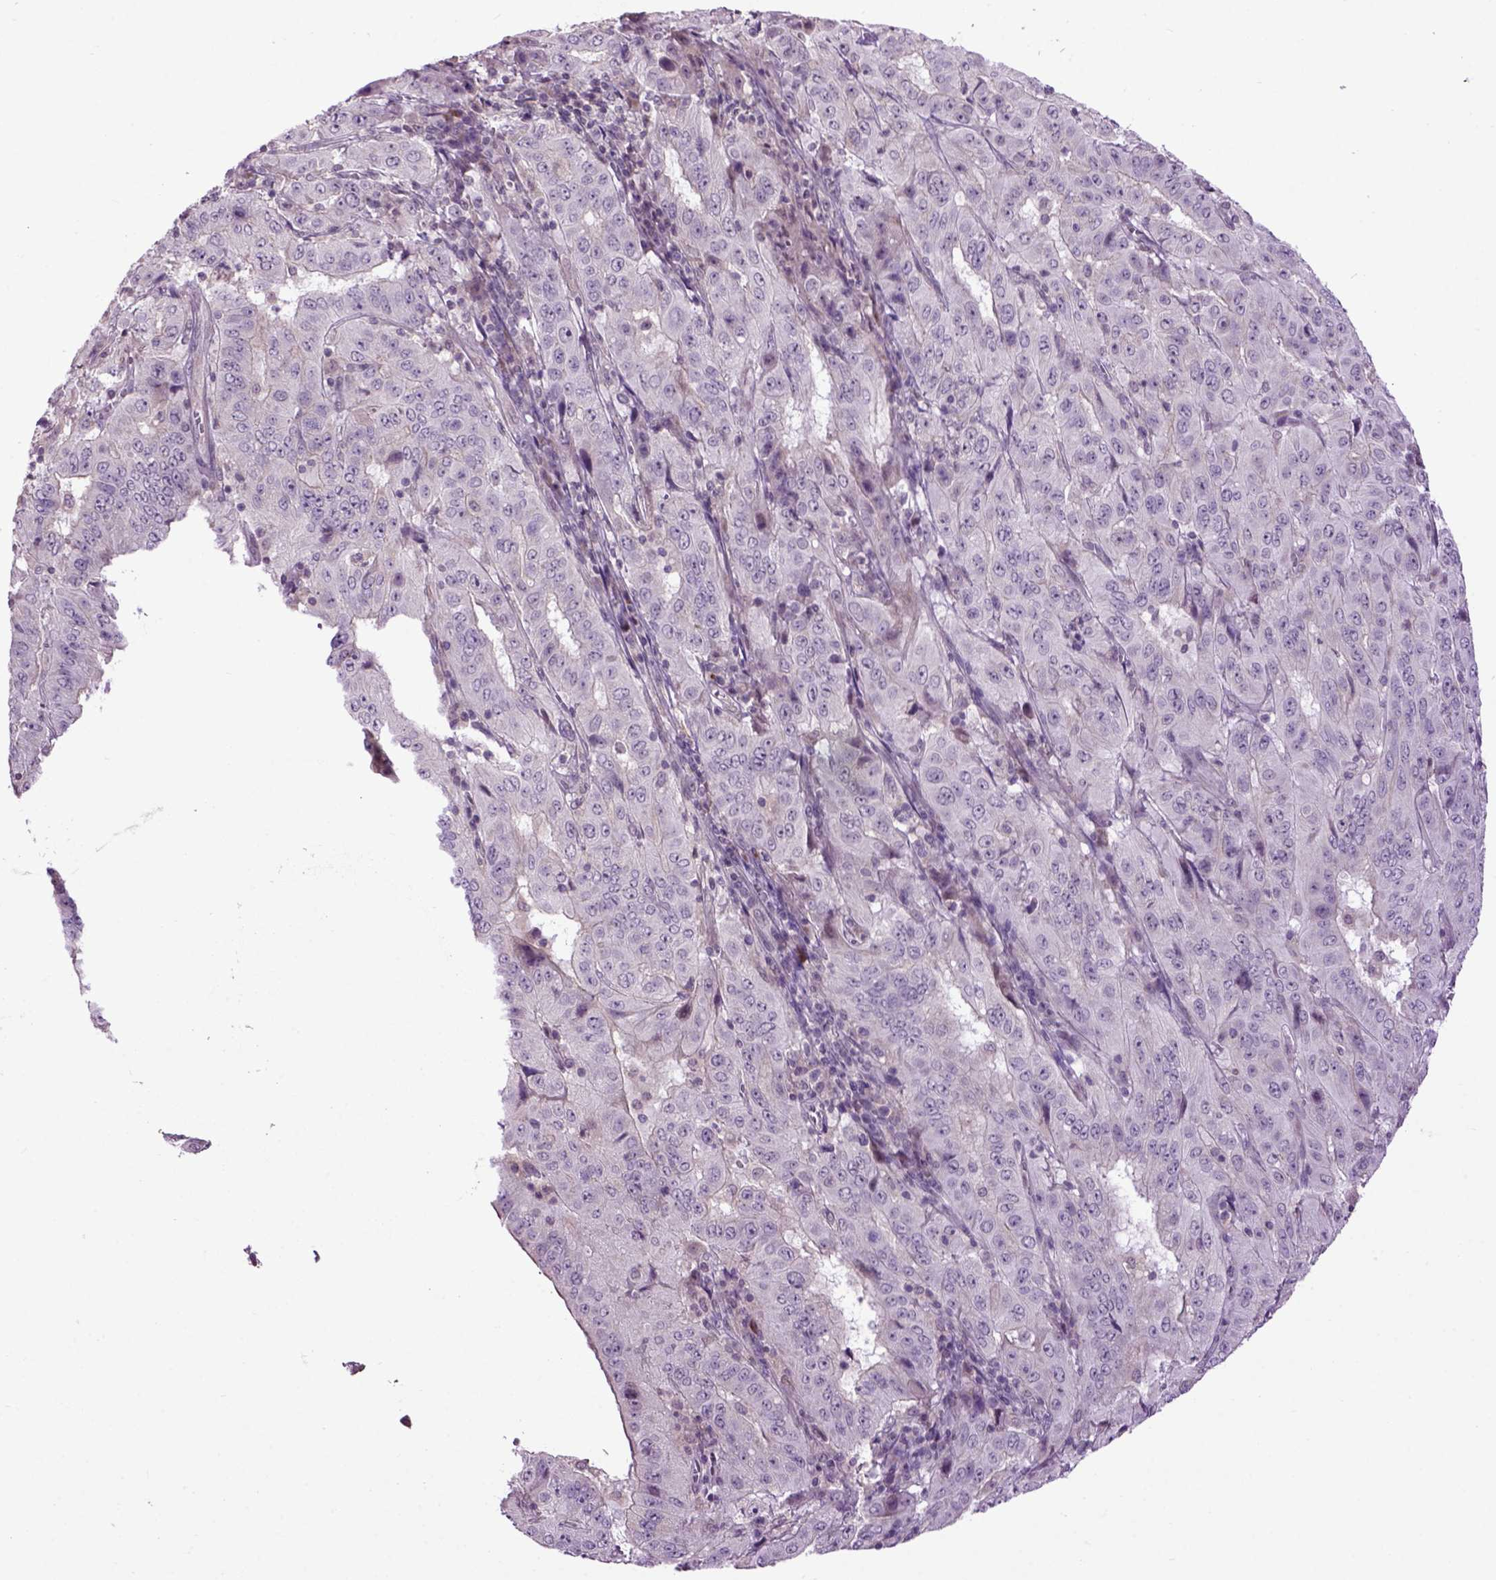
{"staining": {"intensity": "negative", "quantity": "none", "location": "none"}, "tissue": "pancreatic cancer", "cell_type": "Tumor cells", "image_type": "cancer", "snomed": [{"axis": "morphology", "description": "Adenocarcinoma, NOS"}, {"axis": "topography", "description": "Pancreas"}], "caption": "There is no significant staining in tumor cells of adenocarcinoma (pancreatic).", "gene": "EMILIN3", "patient": {"sex": "male", "age": 63}}